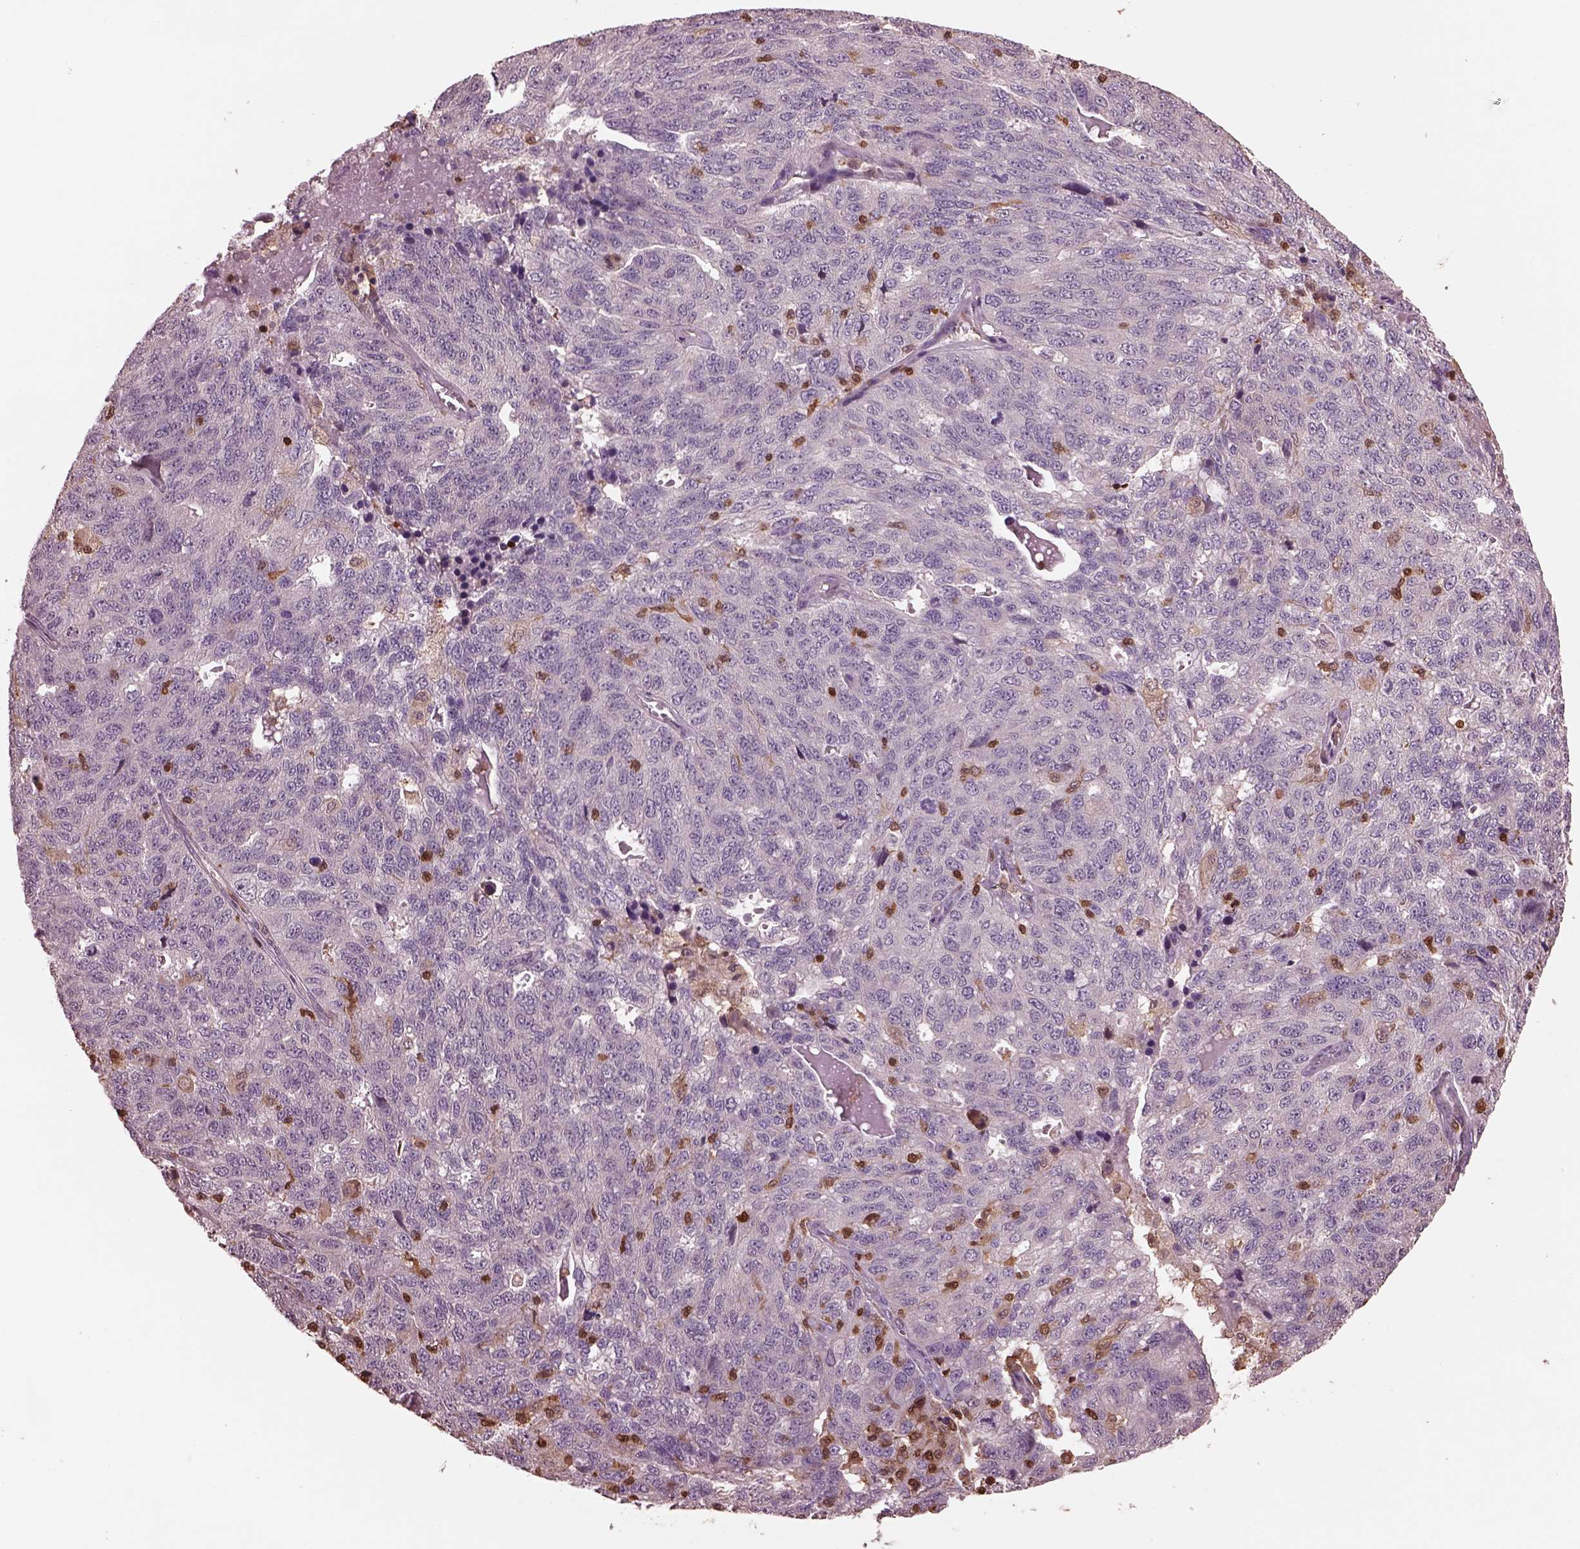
{"staining": {"intensity": "negative", "quantity": "none", "location": "none"}, "tissue": "ovarian cancer", "cell_type": "Tumor cells", "image_type": "cancer", "snomed": [{"axis": "morphology", "description": "Cystadenocarcinoma, serous, NOS"}, {"axis": "topography", "description": "Ovary"}], "caption": "IHC image of ovarian serous cystadenocarcinoma stained for a protein (brown), which demonstrates no expression in tumor cells. Nuclei are stained in blue.", "gene": "IL31RA", "patient": {"sex": "female", "age": 71}}